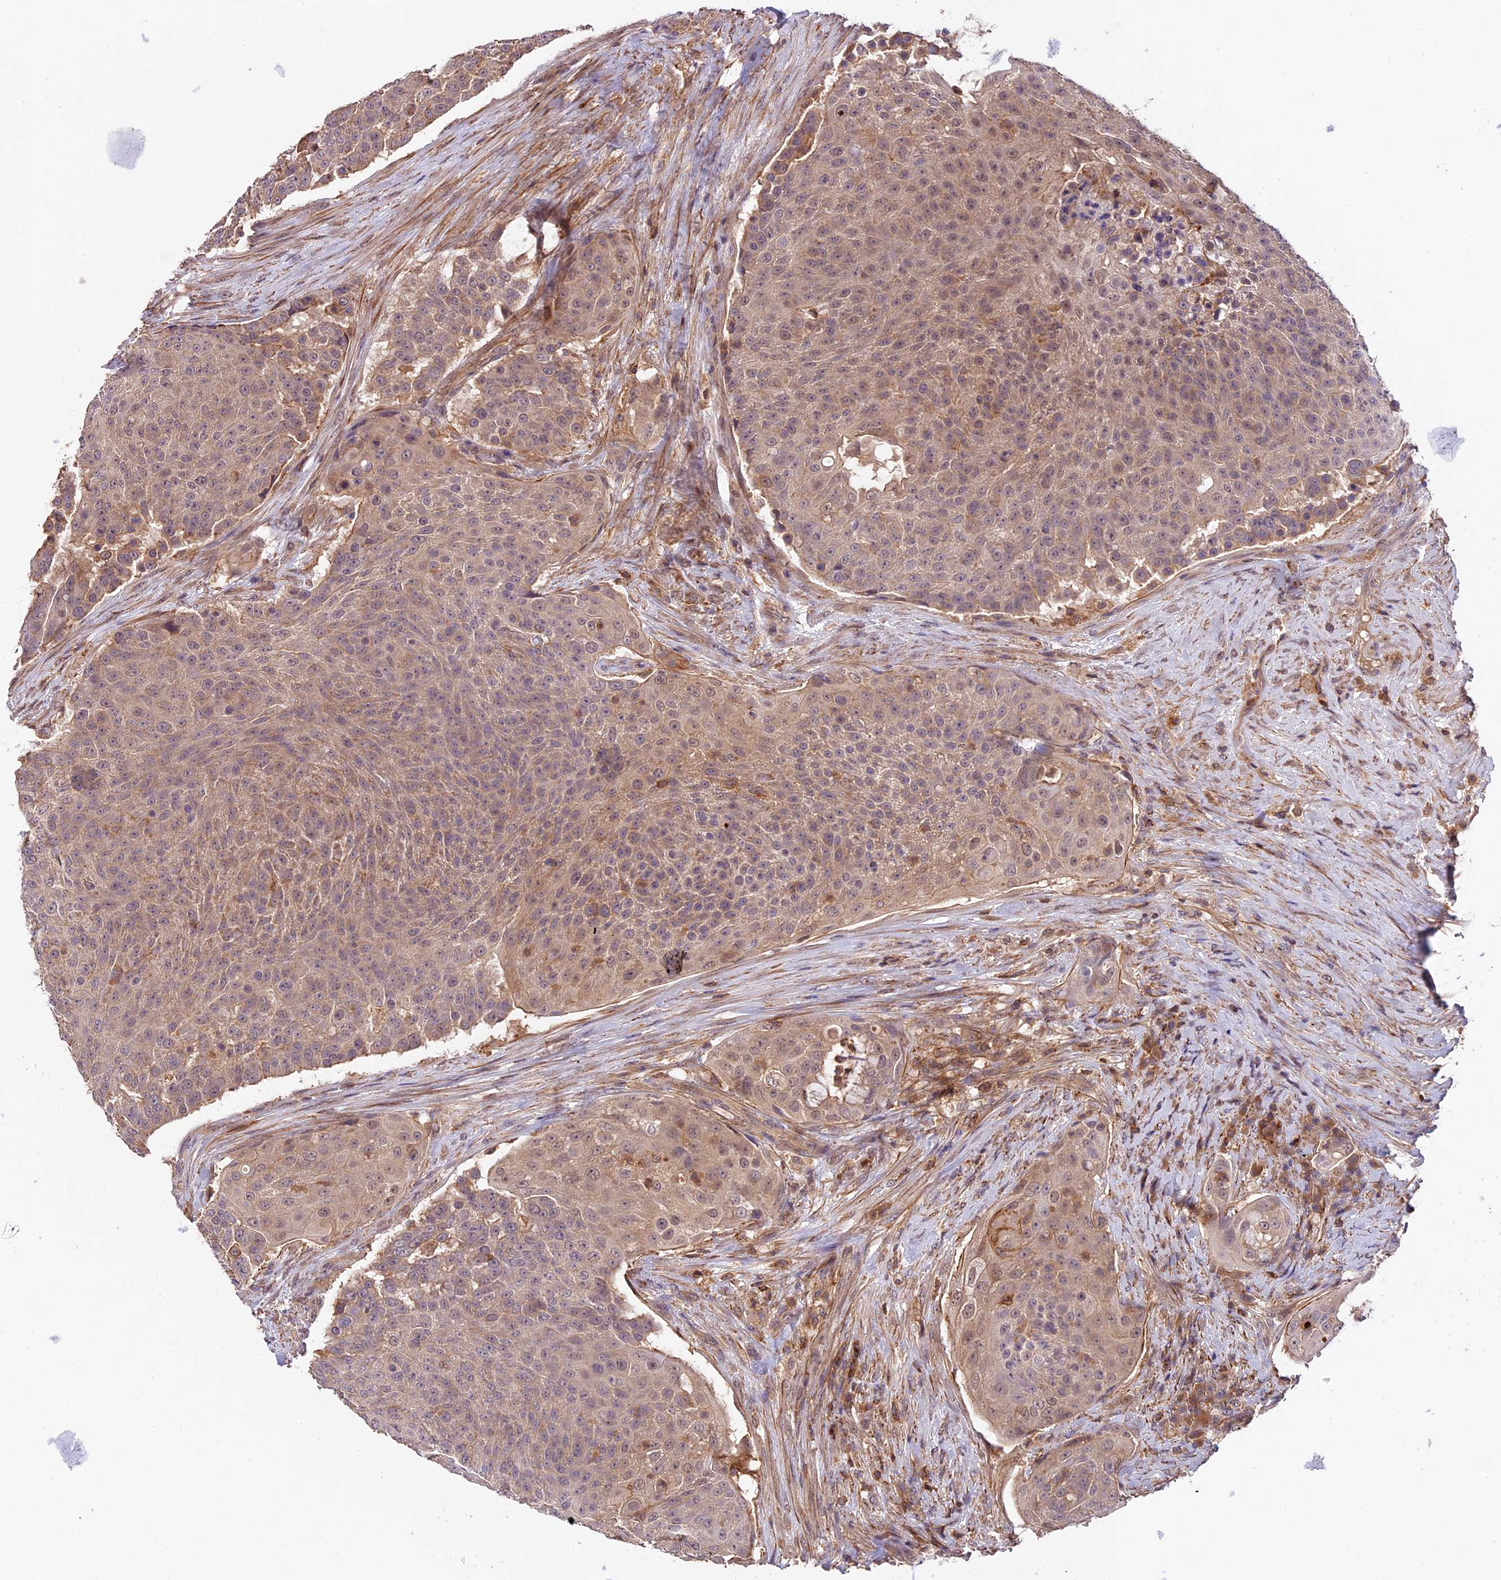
{"staining": {"intensity": "weak", "quantity": "25%-75%", "location": "cytoplasmic/membranous"}, "tissue": "urothelial cancer", "cell_type": "Tumor cells", "image_type": "cancer", "snomed": [{"axis": "morphology", "description": "Urothelial carcinoma, High grade"}, {"axis": "topography", "description": "Urinary bladder"}], "caption": "The image exhibits staining of urothelial cancer, revealing weak cytoplasmic/membranous protein expression (brown color) within tumor cells.", "gene": "SKIDA1", "patient": {"sex": "female", "age": 63}}